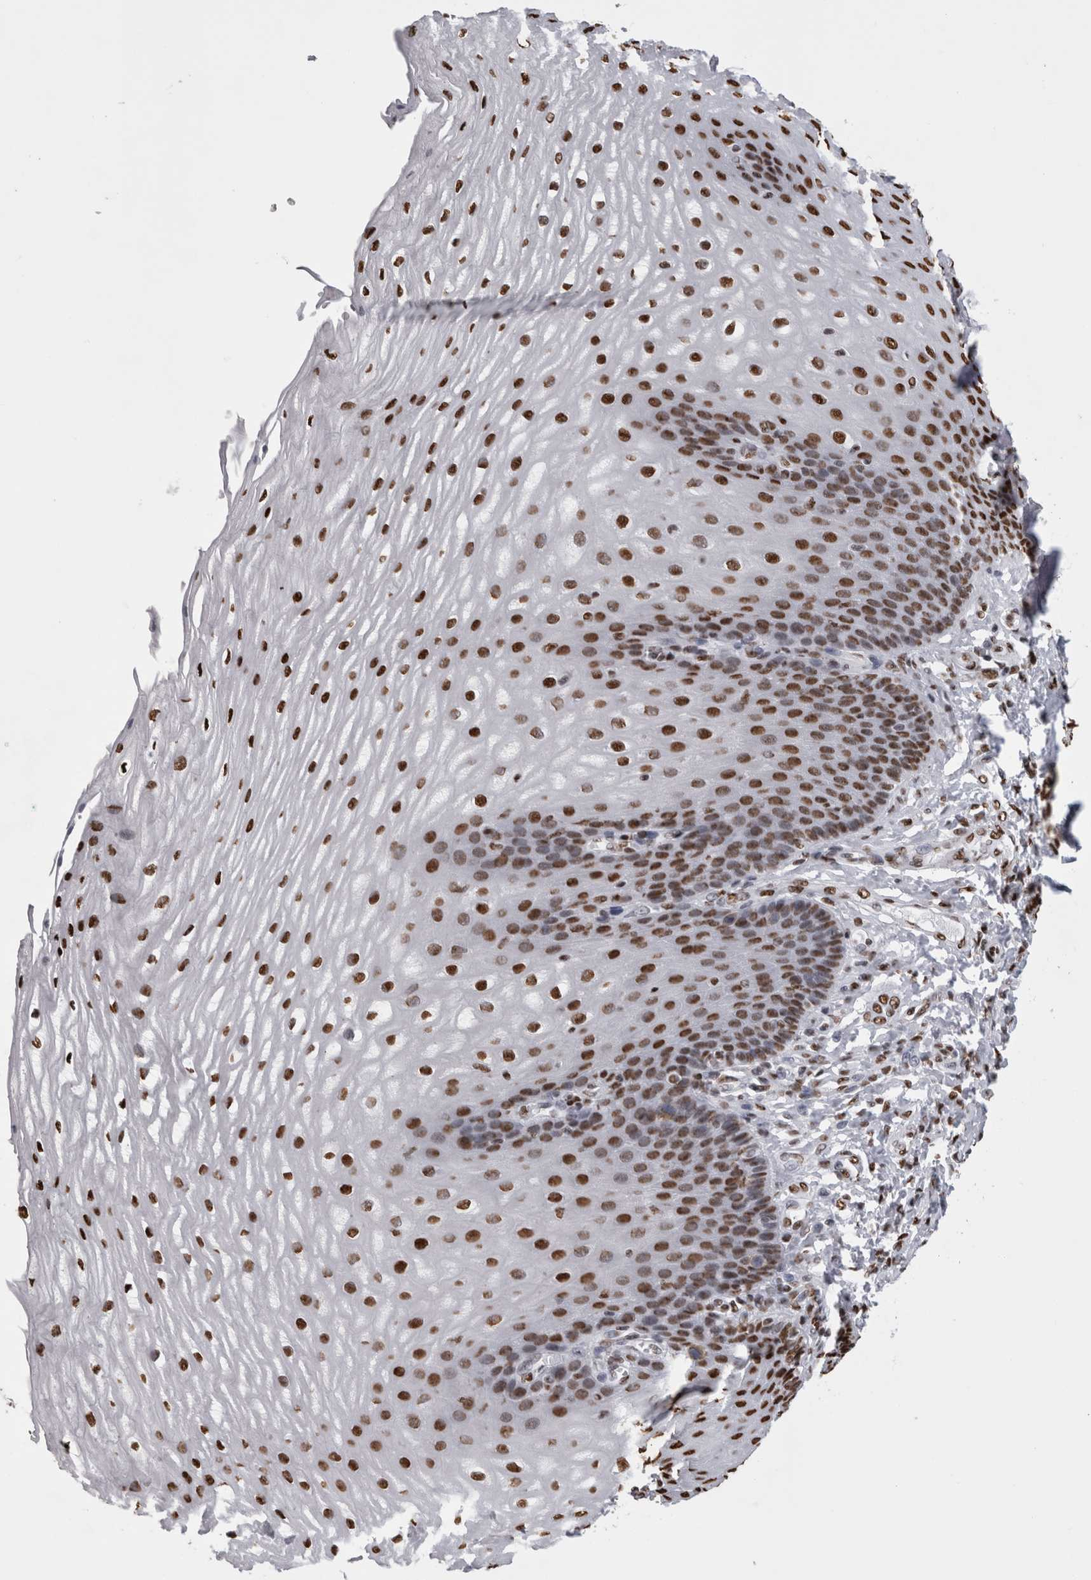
{"staining": {"intensity": "strong", "quantity": ">75%", "location": "nuclear"}, "tissue": "esophagus", "cell_type": "Squamous epithelial cells", "image_type": "normal", "snomed": [{"axis": "morphology", "description": "Normal tissue, NOS"}, {"axis": "topography", "description": "Esophagus"}], "caption": "Protein expression analysis of unremarkable esophagus displays strong nuclear staining in approximately >75% of squamous epithelial cells.", "gene": "ALPK3", "patient": {"sex": "male", "age": 54}}